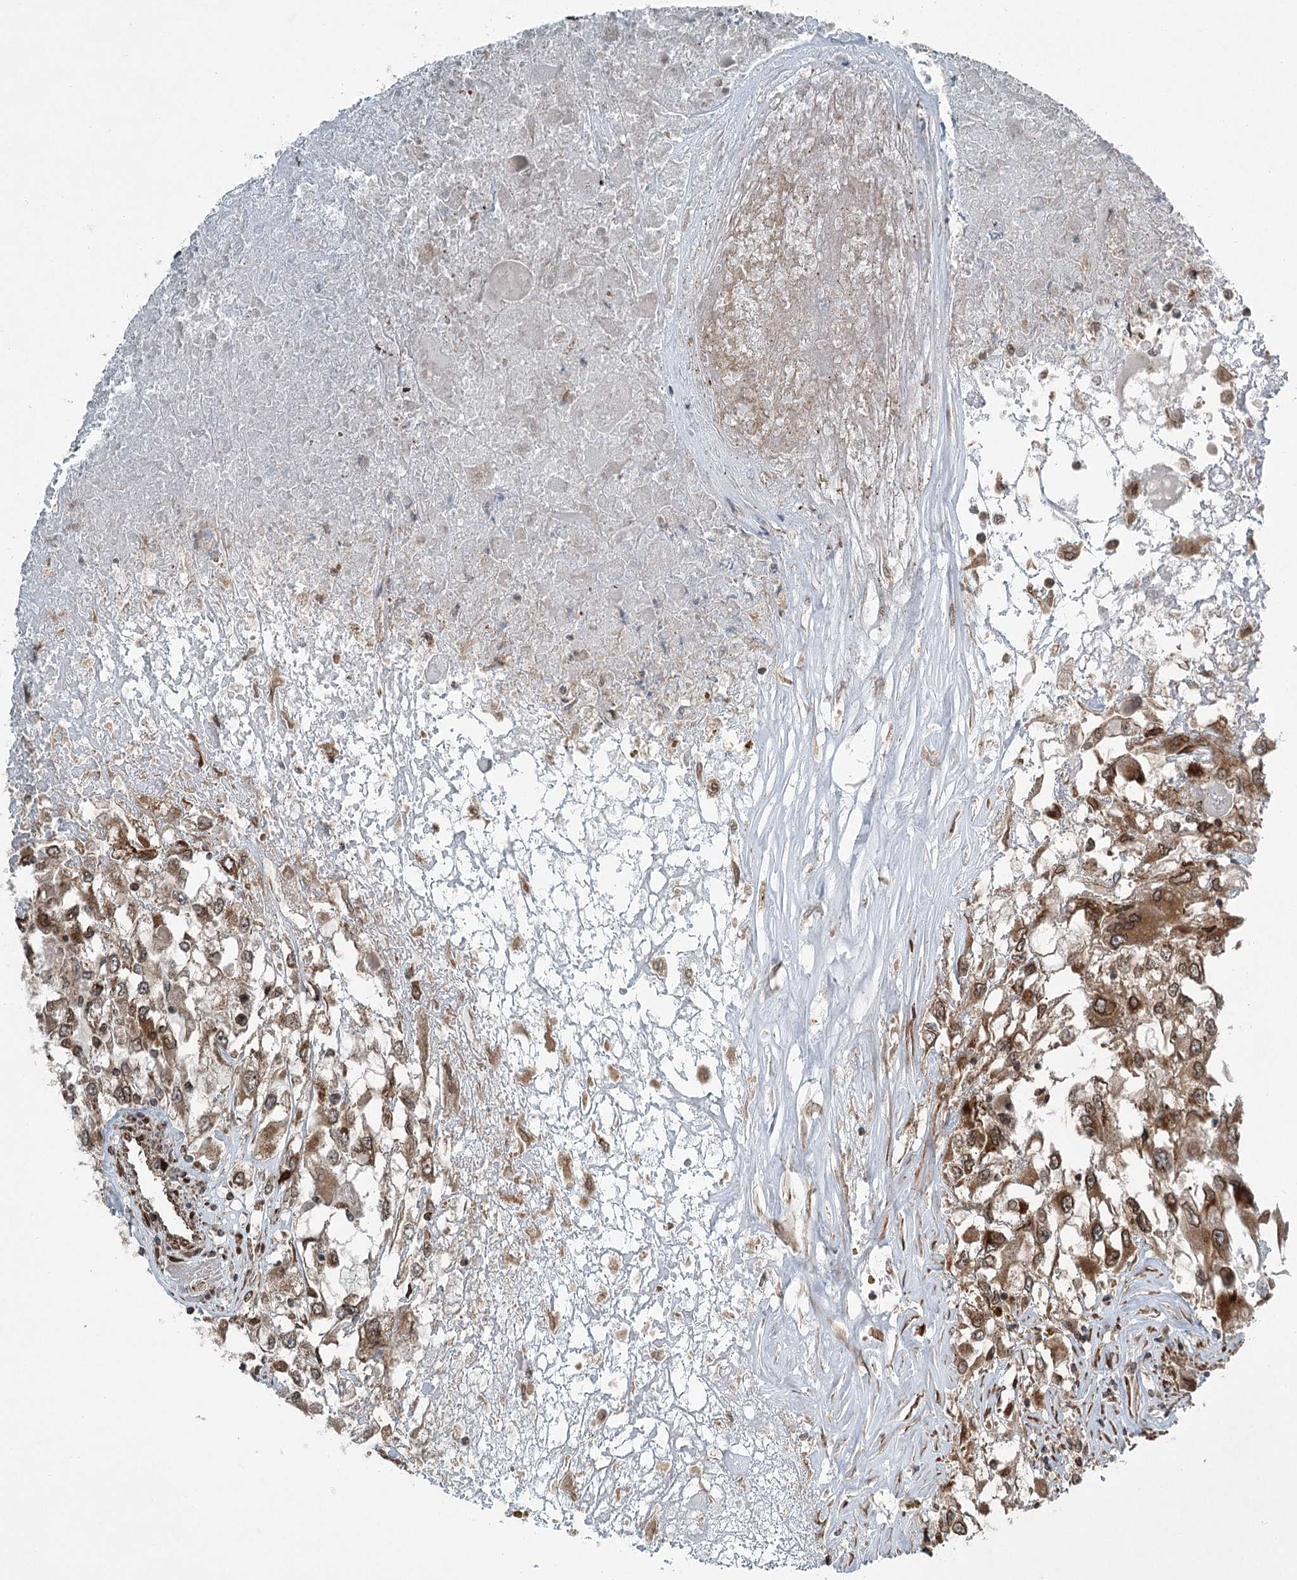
{"staining": {"intensity": "moderate", "quantity": ">75%", "location": "cytoplasmic/membranous"}, "tissue": "renal cancer", "cell_type": "Tumor cells", "image_type": "cancer", "snomed": [{"axis": "morphology", "description": "Adenocarcinoma, NOS"}, {"axis": "topography", "description": "Kidney"}], "caption": "Adenocarcinoma (renal) stained for a protein (brown) exhibits moderate cytoplasmic/membranous positive positivity in approximately >75% of tumor cells.", "gene": "BCKDHA", "patient": {"sex": "female", "age": 52}}